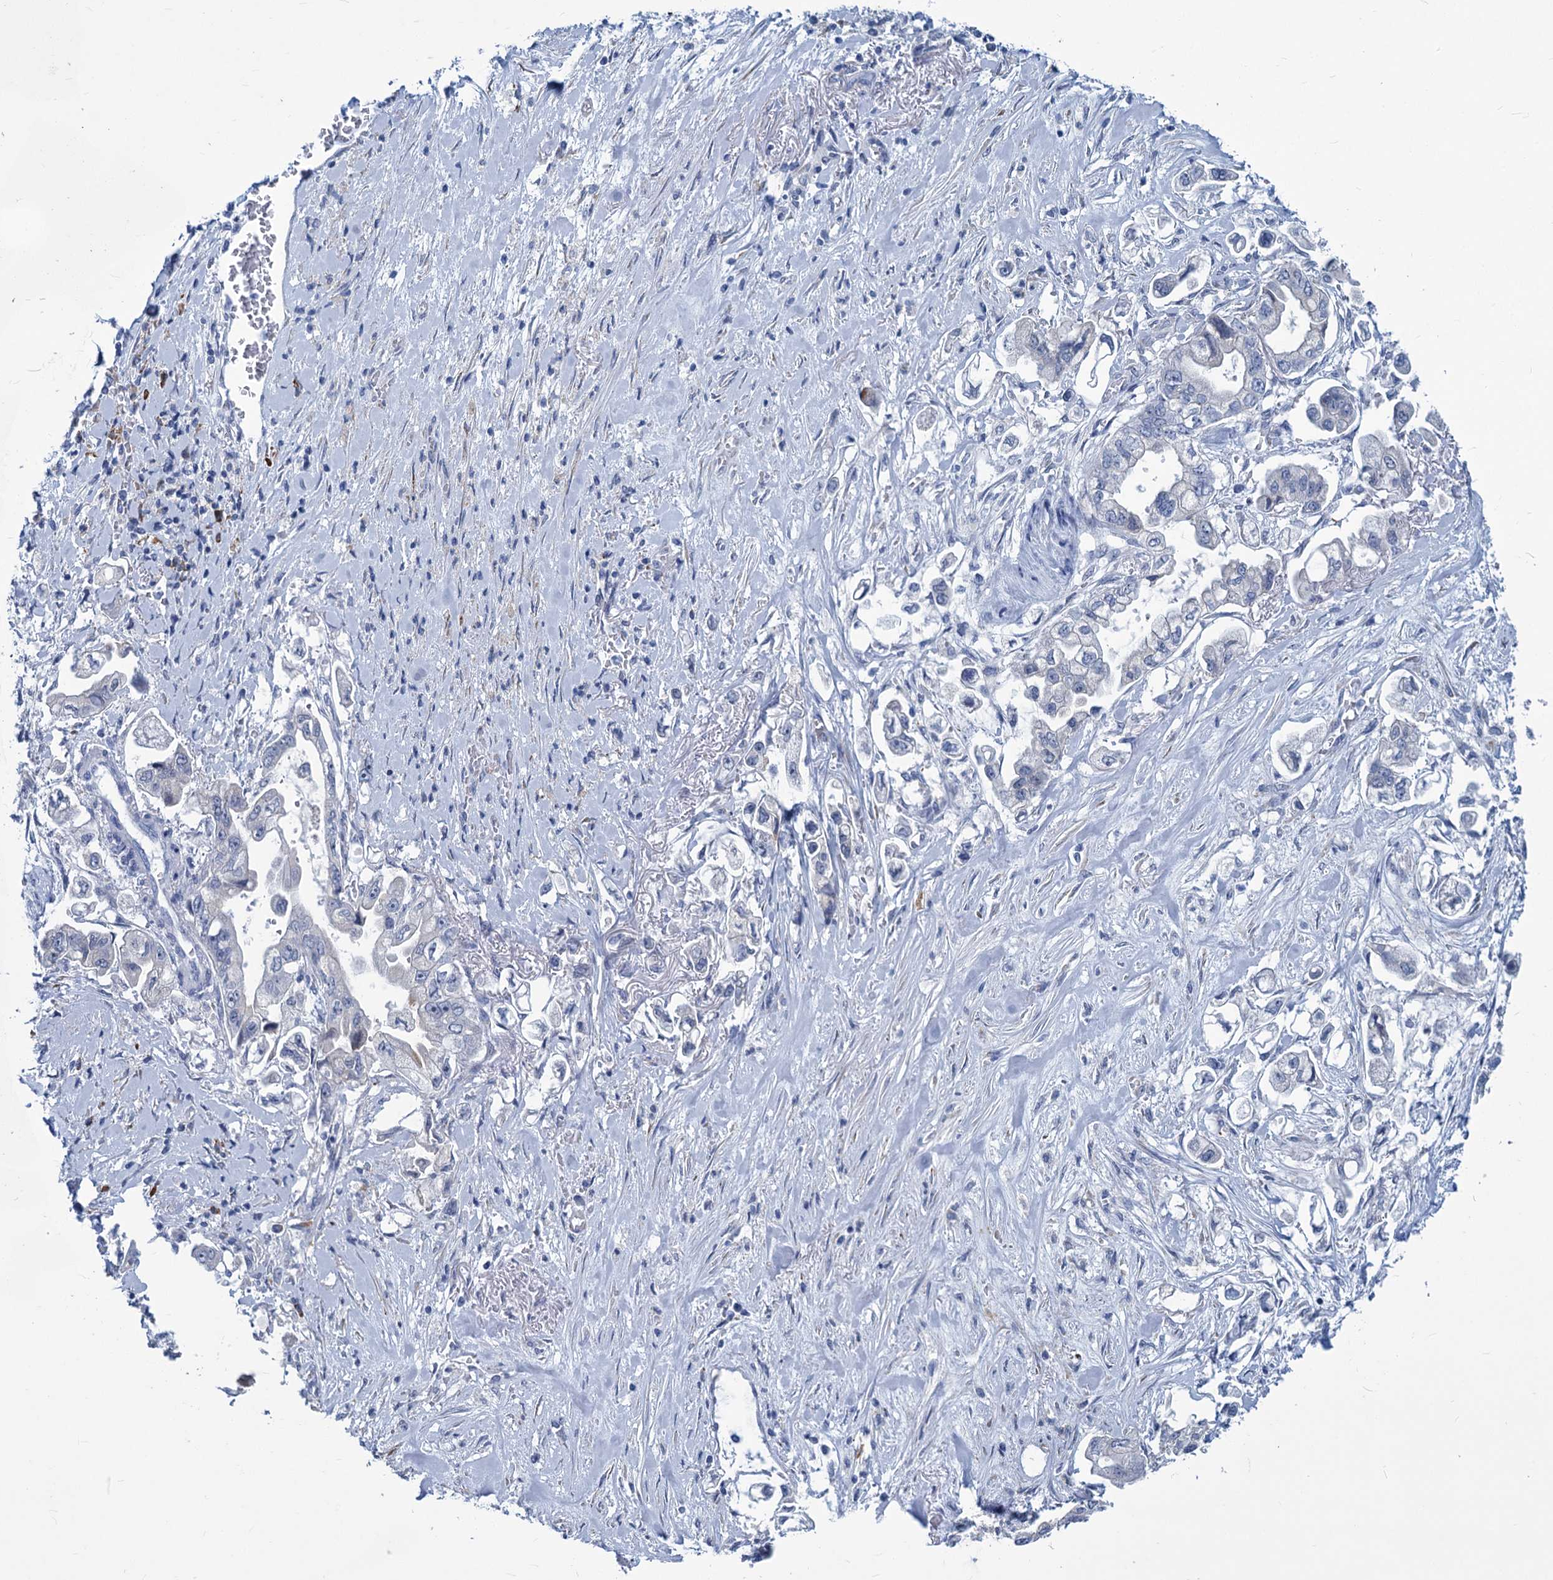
{"staining": {"intensity": "negative", "quantity": "none", "location": "none"}, "tissue": "stomach cancer", "cell_type": "Tumor cells", "image_type": "cancer", "snomed": [{"axis": "morphology", "description": "Adenocarcinoma, NOS"}, {"axis": "topography", "description": "Stomach"}], "caption": "DAB (3,3'-diaminobenzidine) immunohistochemical staining of stomach cancer (adenocarcinoma) exhibits no significant staining in tumor cells. Brightfield microscopy of immunohistochemistry stained with DAB (3,3'-diaminobenzidine) (brown) and hematoxylin (blue), captured at high magnification.", "gene": "NEU3", "patient": {"sex": "male", "age": 62}}